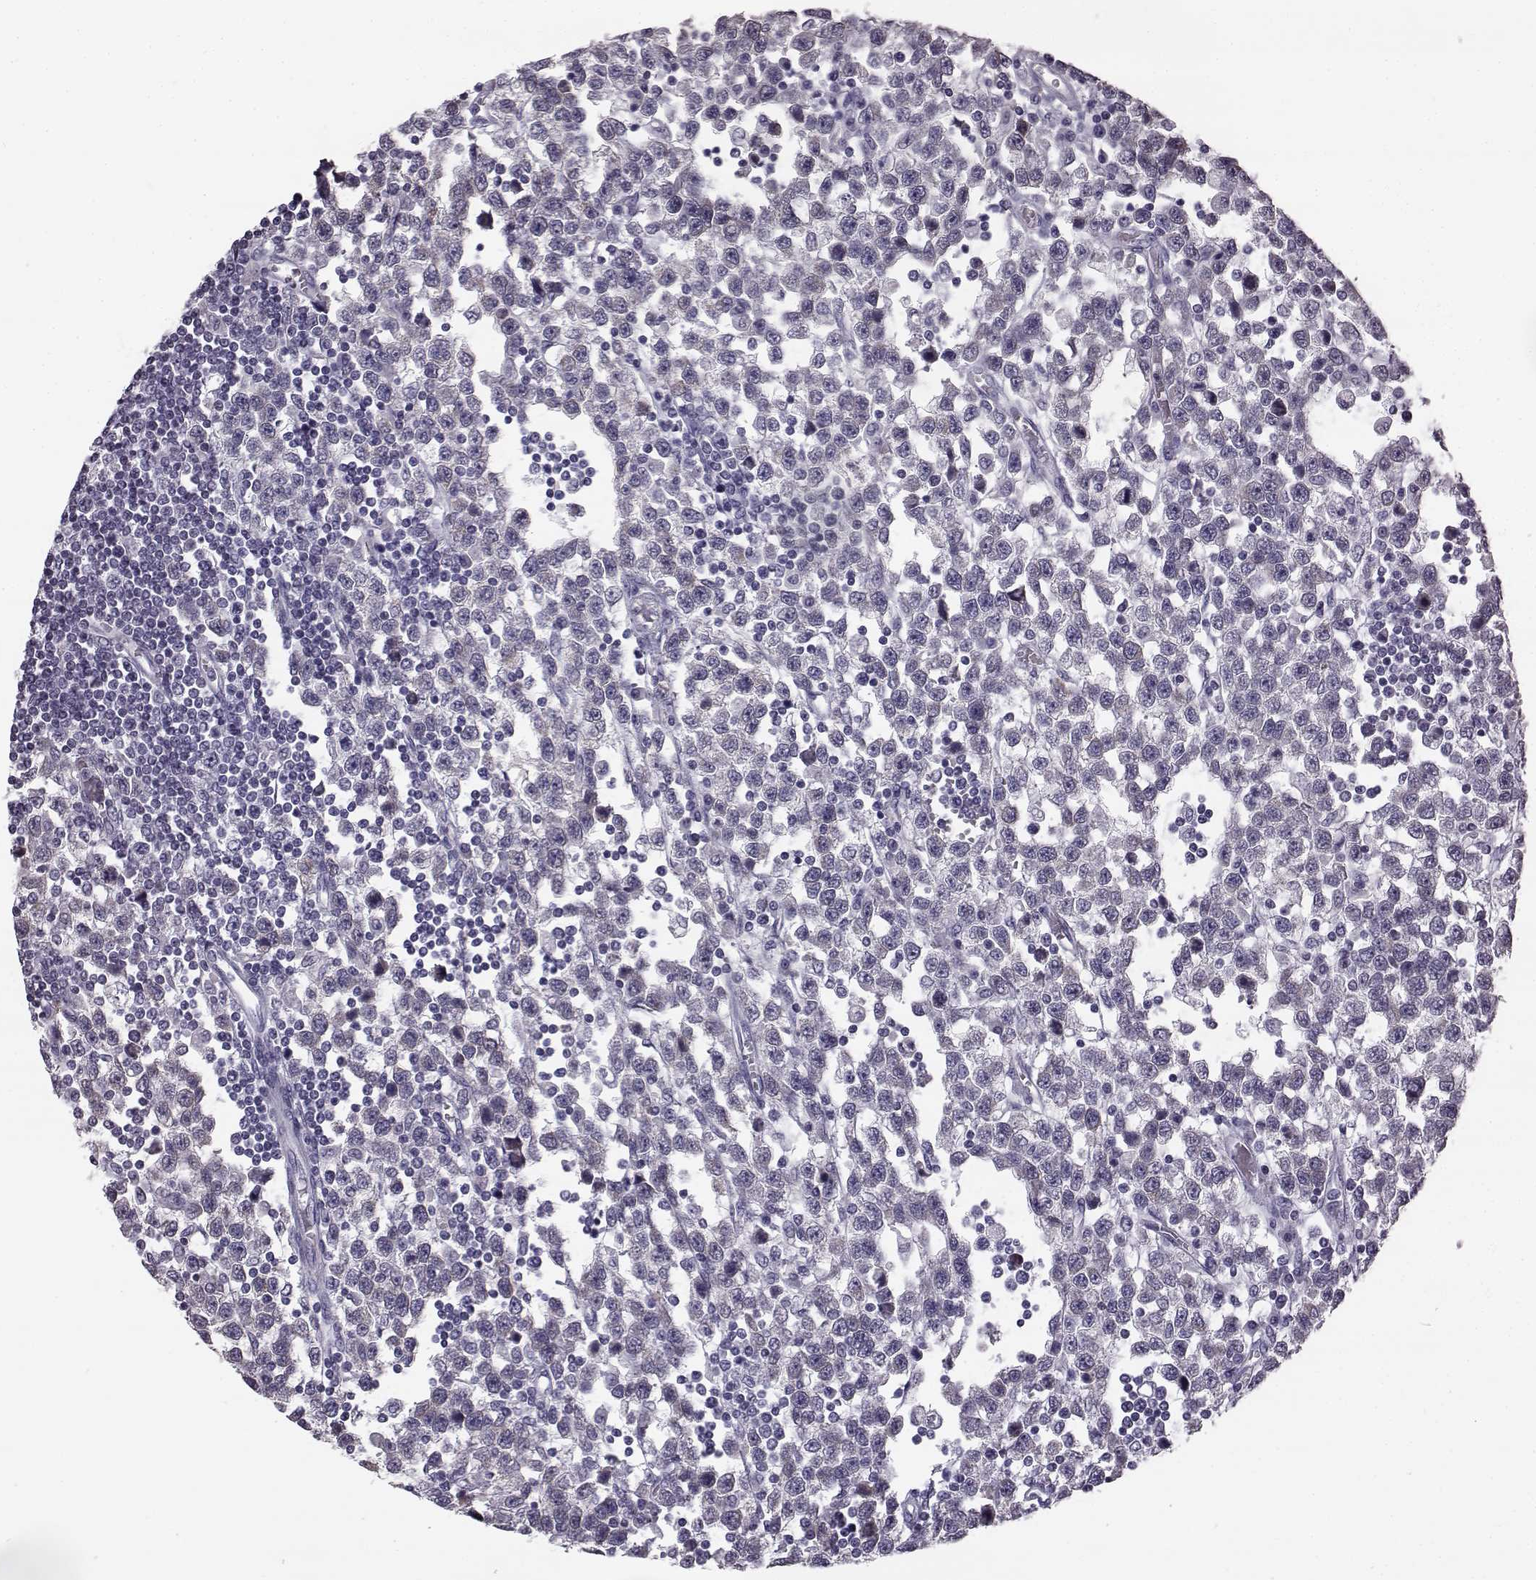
{"staining": {"intensity": "negative", "quantity": "none", "location": "none"}, "tissue": "testis cancer", "cell_type": "Tumor cells", "image_type": "cancer", "snomed": [{"axis": "morphology", "description": "Seminoma, NOS"}, {"axis": "topography", "description": "Testis"}], "caption": "High magnification brightfield microscopy of testis cancer (seminoma) stained with DAB (brown) and counterstained with hematoxylin (blue): tumor cells show no significant positivity.", "gene": "ODAD4", "patient": {"sex": "male", "age": 34}}